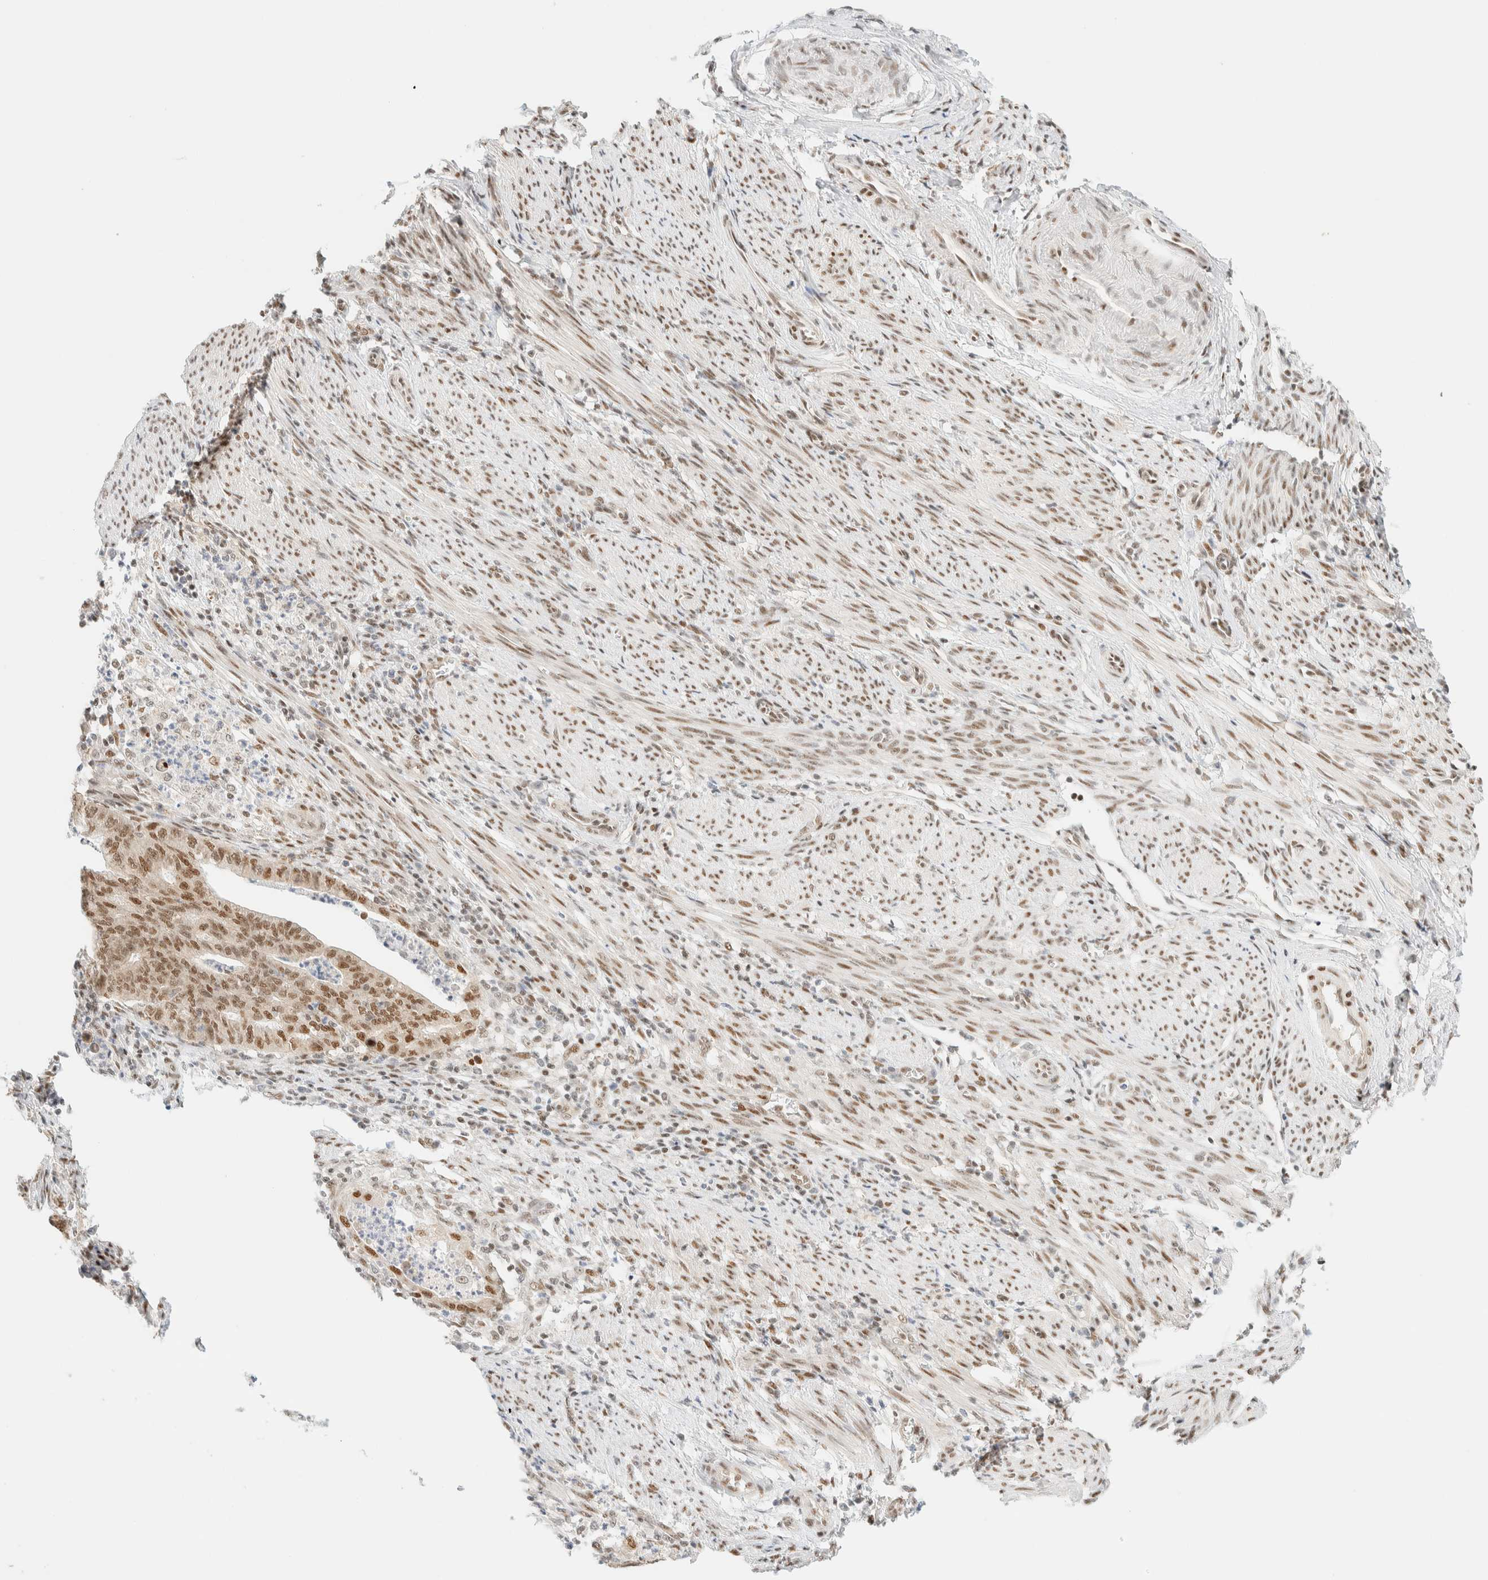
{"staining": {"intensity": "moderate", "quantity": ">75%", "location": "nuclear"}, "tissue": "endometrial cancer", "cell_type": "Tumor cells", "image_type": "cancer", "snomed": [{"axis": "morphology", "description": "Polyp, NOS"}, {"axis": "morphology", "description": "Adenocarcinoma, NOS"}, {"axis": "morphology", "description": "Adenoma, NOS"}, {"axis": "topography", "description": "Endometrium"}], "caption": "Endometrial adenocarcinoma tissue shows moderate nuclear expression in approximately >75% of tumor cells Nuclei are stained in blue.", "gene": "PYGO2", "patient": {"sex": "female", "age": 79}}